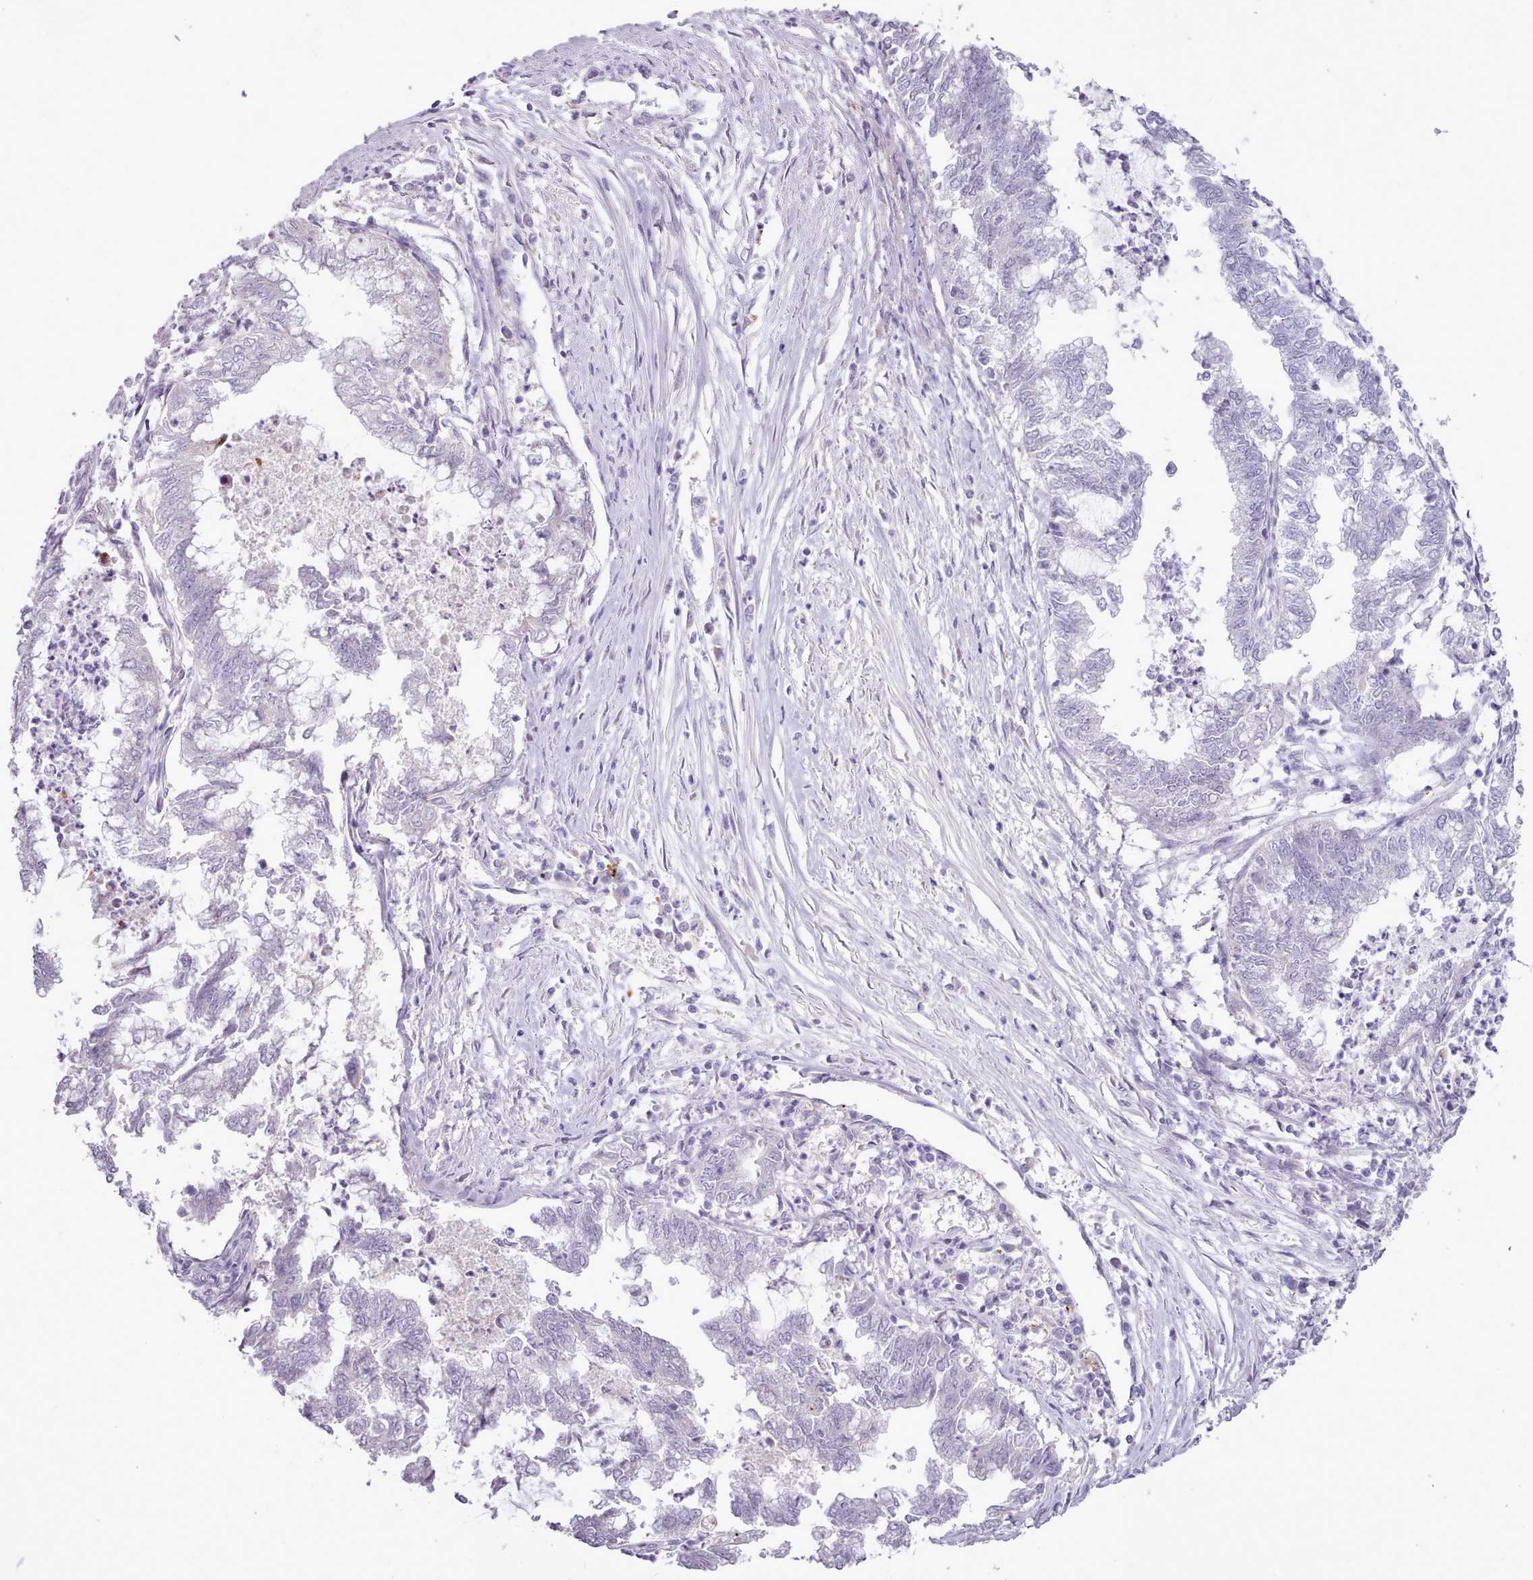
{"staining": {"intensity": "negative", "quantity": "none", "location": "none"}, "tissue": "endometrial cancer", "cell_type": "Tumor cells", "image_type": "cancer", "snomed": [{"axis": "morphology", "description": "Adenocarcinoma, NOS"}, {"axis": "topography", "description": "Endometrium"}], "caption": "Tumor cells show no significant staining in endometrial cancer.", "gene": "ATRAID", "patient": {"sex": "female", "age": 79}}